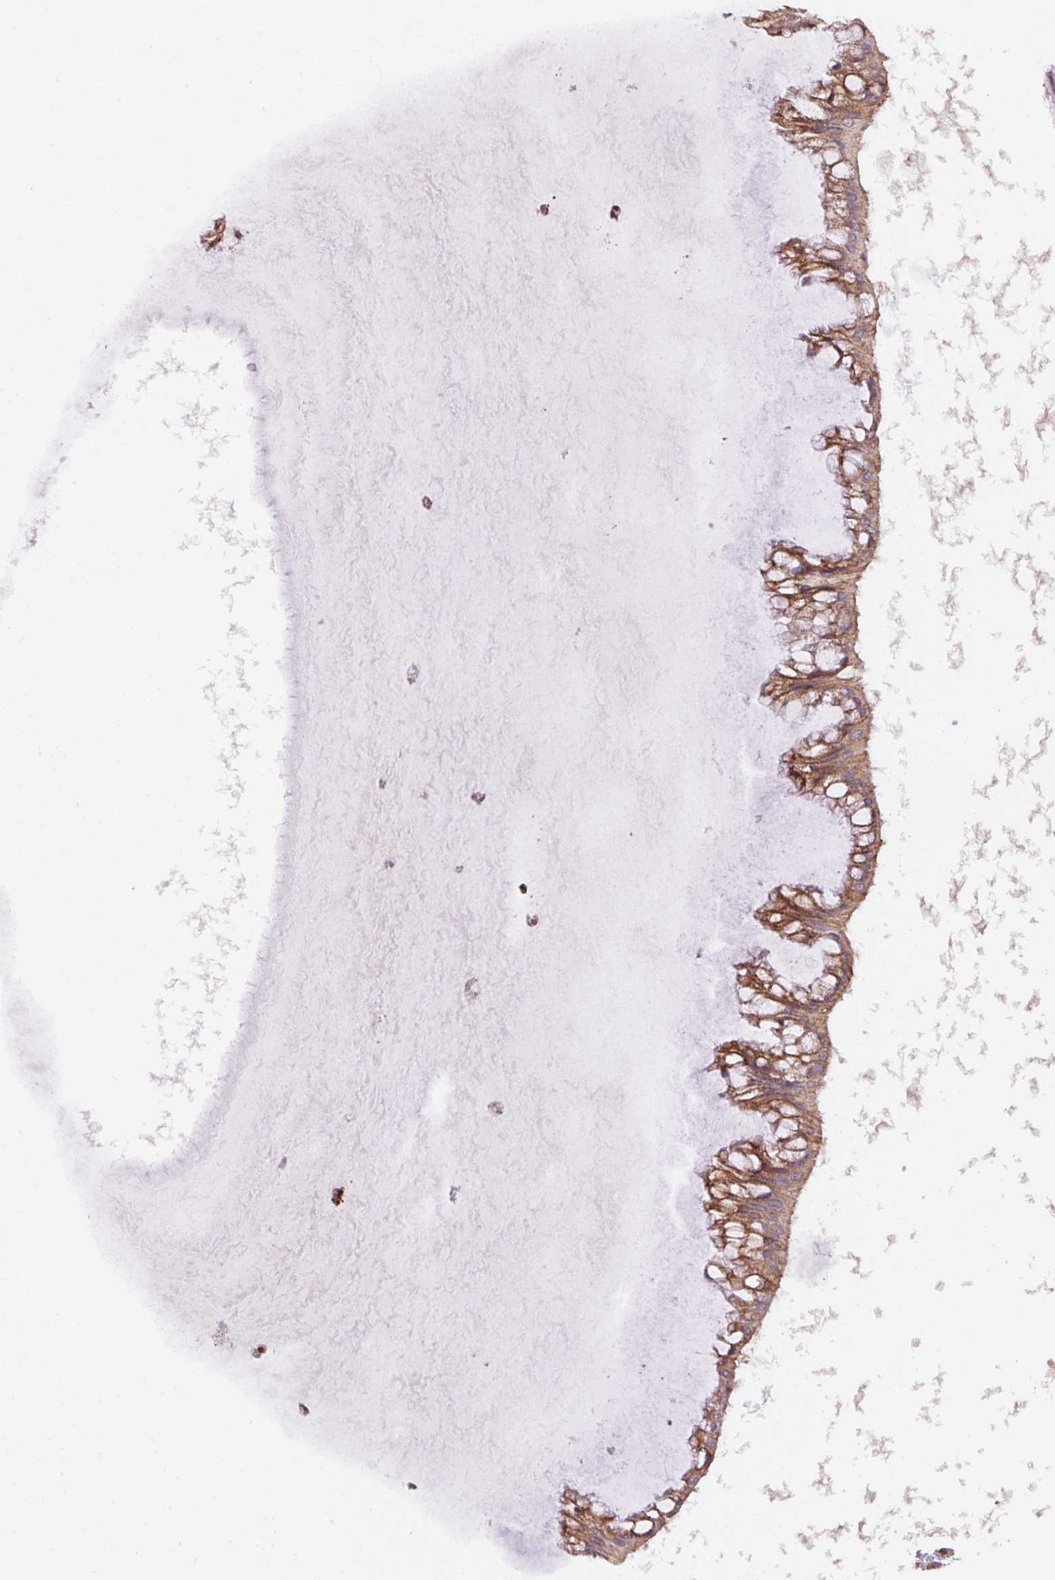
{"staining": {"intensity": "moderate", "quantity": ">75%", "location": "cytoplasmic/membranous"}, "tissue": "ovarian cancer", "cell_type": "Tumor cells", "image_type": "cancer", "snomed": [{"axis": "morphology", "description": "Cystadenocarcinoma, mucinous, NOS"}, {"axis": "topography", "description": "Ovary"}], "caption": "Immunohistochemical staining of human ovarian cancer (mucinous cystadenocarcinoma) demonstrates medium levels of moderate cytoplasmic/membranous protein positivity in about >75% of tumor cells. Immunohistochemistry stains the protein in brown and the nuclei are stained blue.", "gene": "PPME1", "patient": {"sex": "female", "age": 73}}